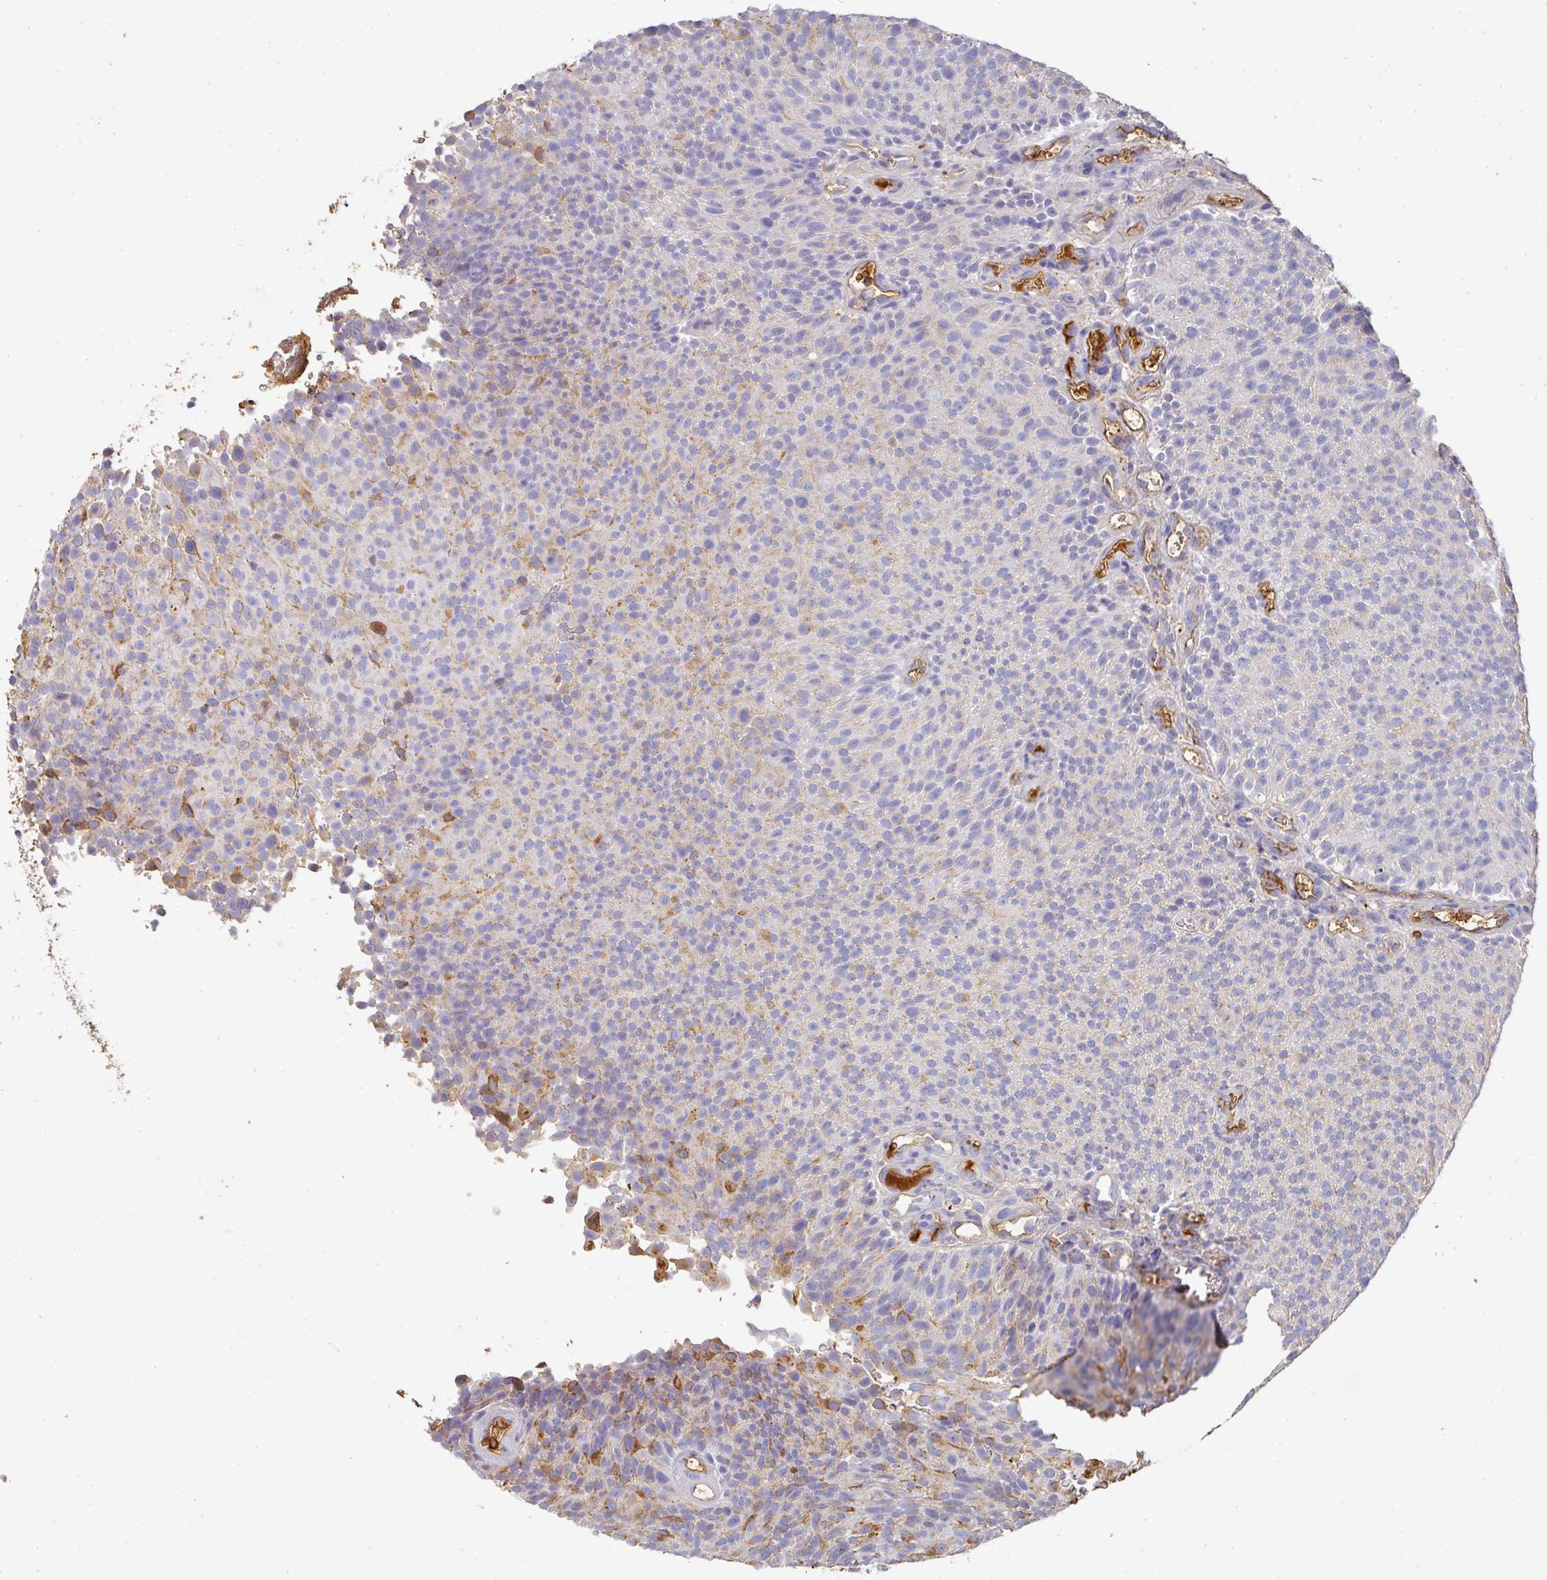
{"staining": {"intensity": "moderate", "quantity": "<25%", "location": "cytoplasmic/membranous"}, "tissue": "urothelial cancer", "cell_type": "Tumor cells", "image_type": "cancer", "snomed": [{"axis": "morphology", "description": "Urothelial carcinoma, Low grade"}, {"axis": "topography", "description": "Urinary bladder"}], "caption": "This photomicrograph demonstrates immunohistochemistry (IHC) staining of human low-grade urothelial carcinoma, with low moderate cytoplasmic/membranous staining in approximately <25% of tumor cells.", "gene": "ALB", "patient": {"sex": "male", "age": 78}}